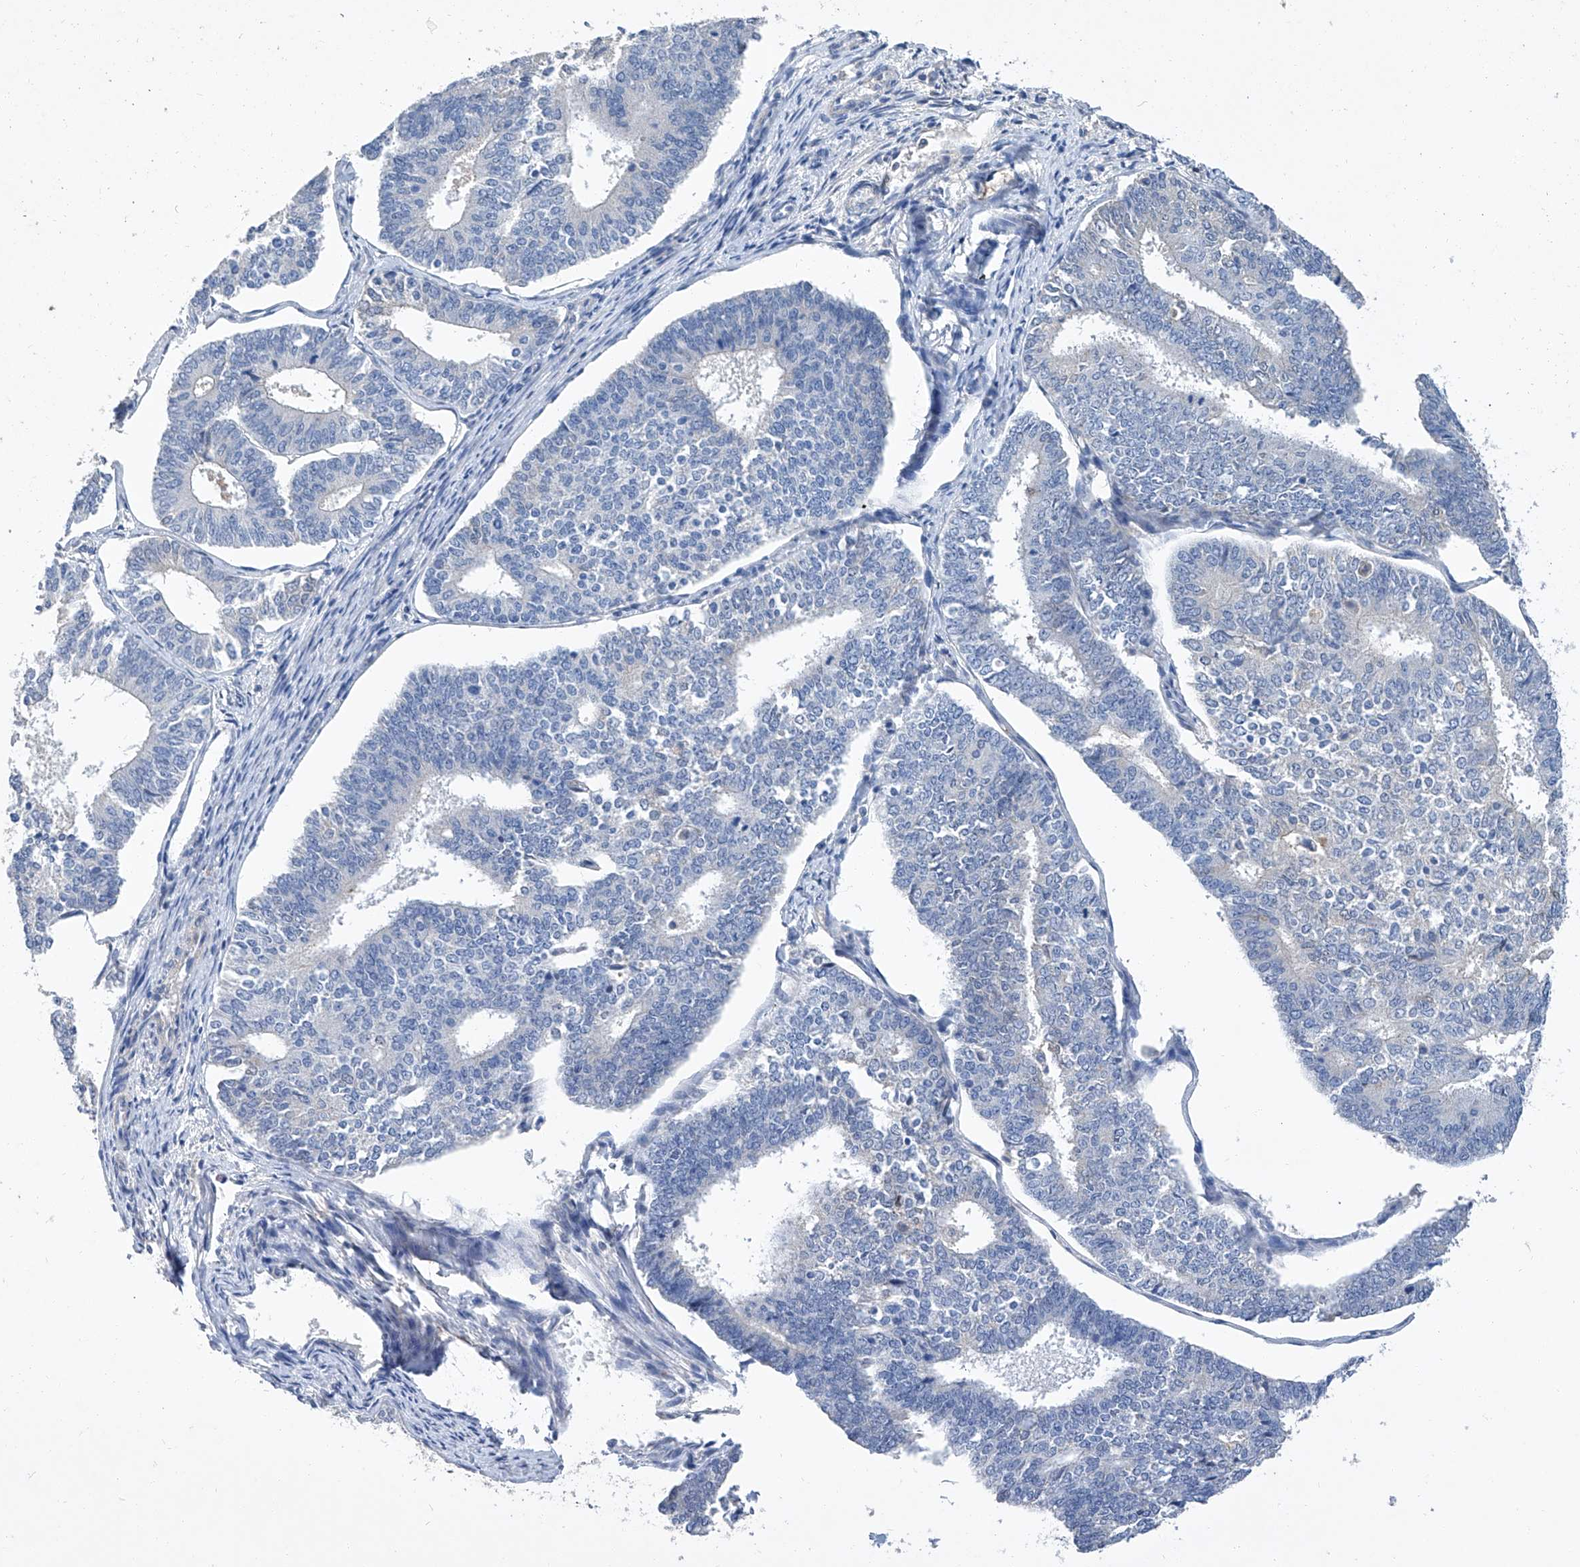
{"staining": {"intensity": "negative", "quantity": "none", "location": "none"}, "tissue": "endometrial cancer", "cell_type": "Tumor cells", "image_type": "cancer", "snomed": [{"axis": "morphology", "description": "Adenocarcinoma, NOS"}, {"axis": "topography", "description": "Endometrium"}], "caption": "A micrograph of adenocarcinoma (endometrial) stained for a protein shows no brown staining in tumor cells.", "gene": "GPT", "patient": {"sex": "female", "age": 70}}